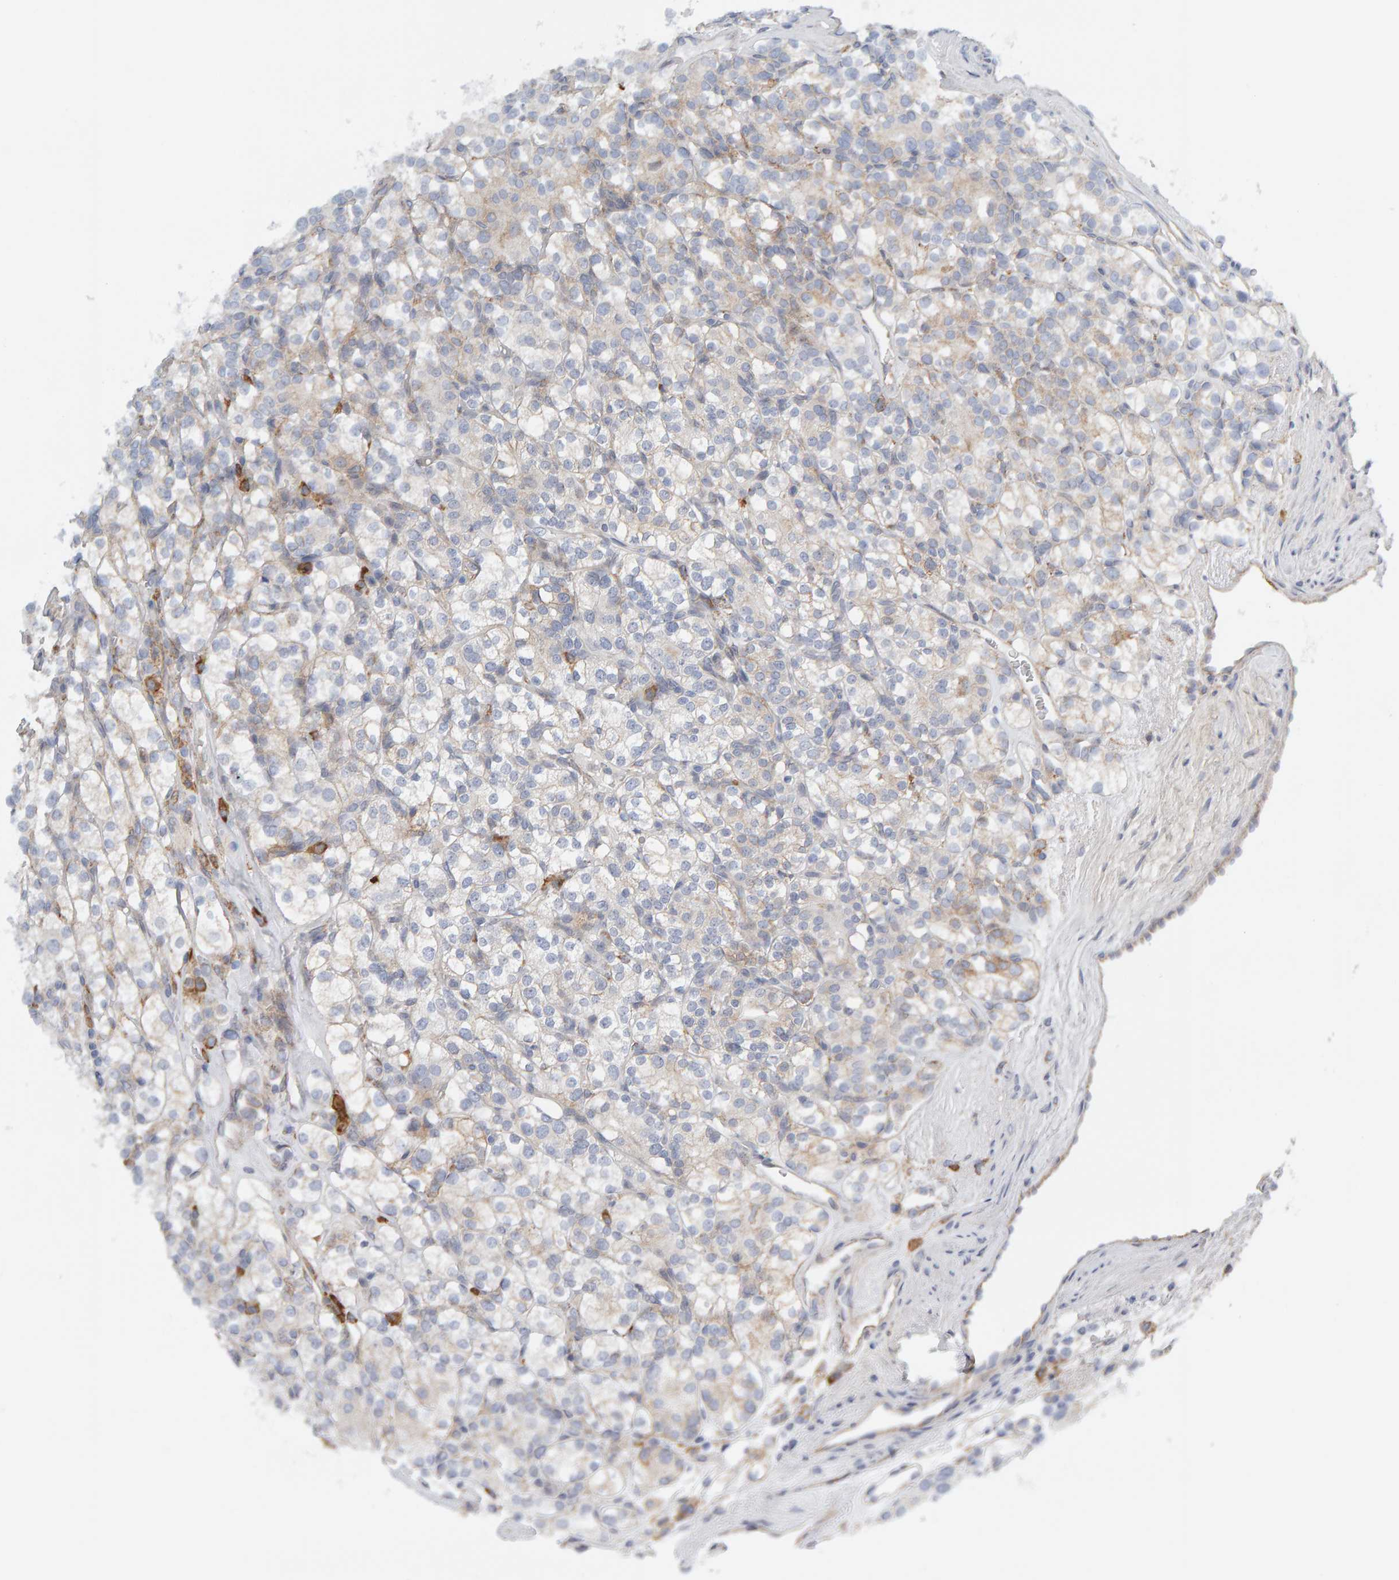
{"staining": {"intensity": "weak", "quantity": "25%-75%", "location": "cytoplasmic/membranous"}, "tissue": "renal cancer", "cell_type": "Tumor cells", "image_type": "cancer", "snomed": [{"axis": "morphology", "description": "Adenocarcinoma, NOS"}, {"axis": "topography", "description": "Kidney"}], "caption": "IHC staining of renal cancer (adenocarcinoma), which displays low levels of weak cytoplasmic/membranous positivity in approximately 25%-75% of tumor cells indicating weak cytoplasmic/membranous protein positivity. The staining was performed using DAB (3,3'-diaminobenzidine) (brown) for protein detection and nuclei were counterstained in hematoxylin (blue).", "gene": "ENGASE", "patient": {"sex": "male", "age": 77}}